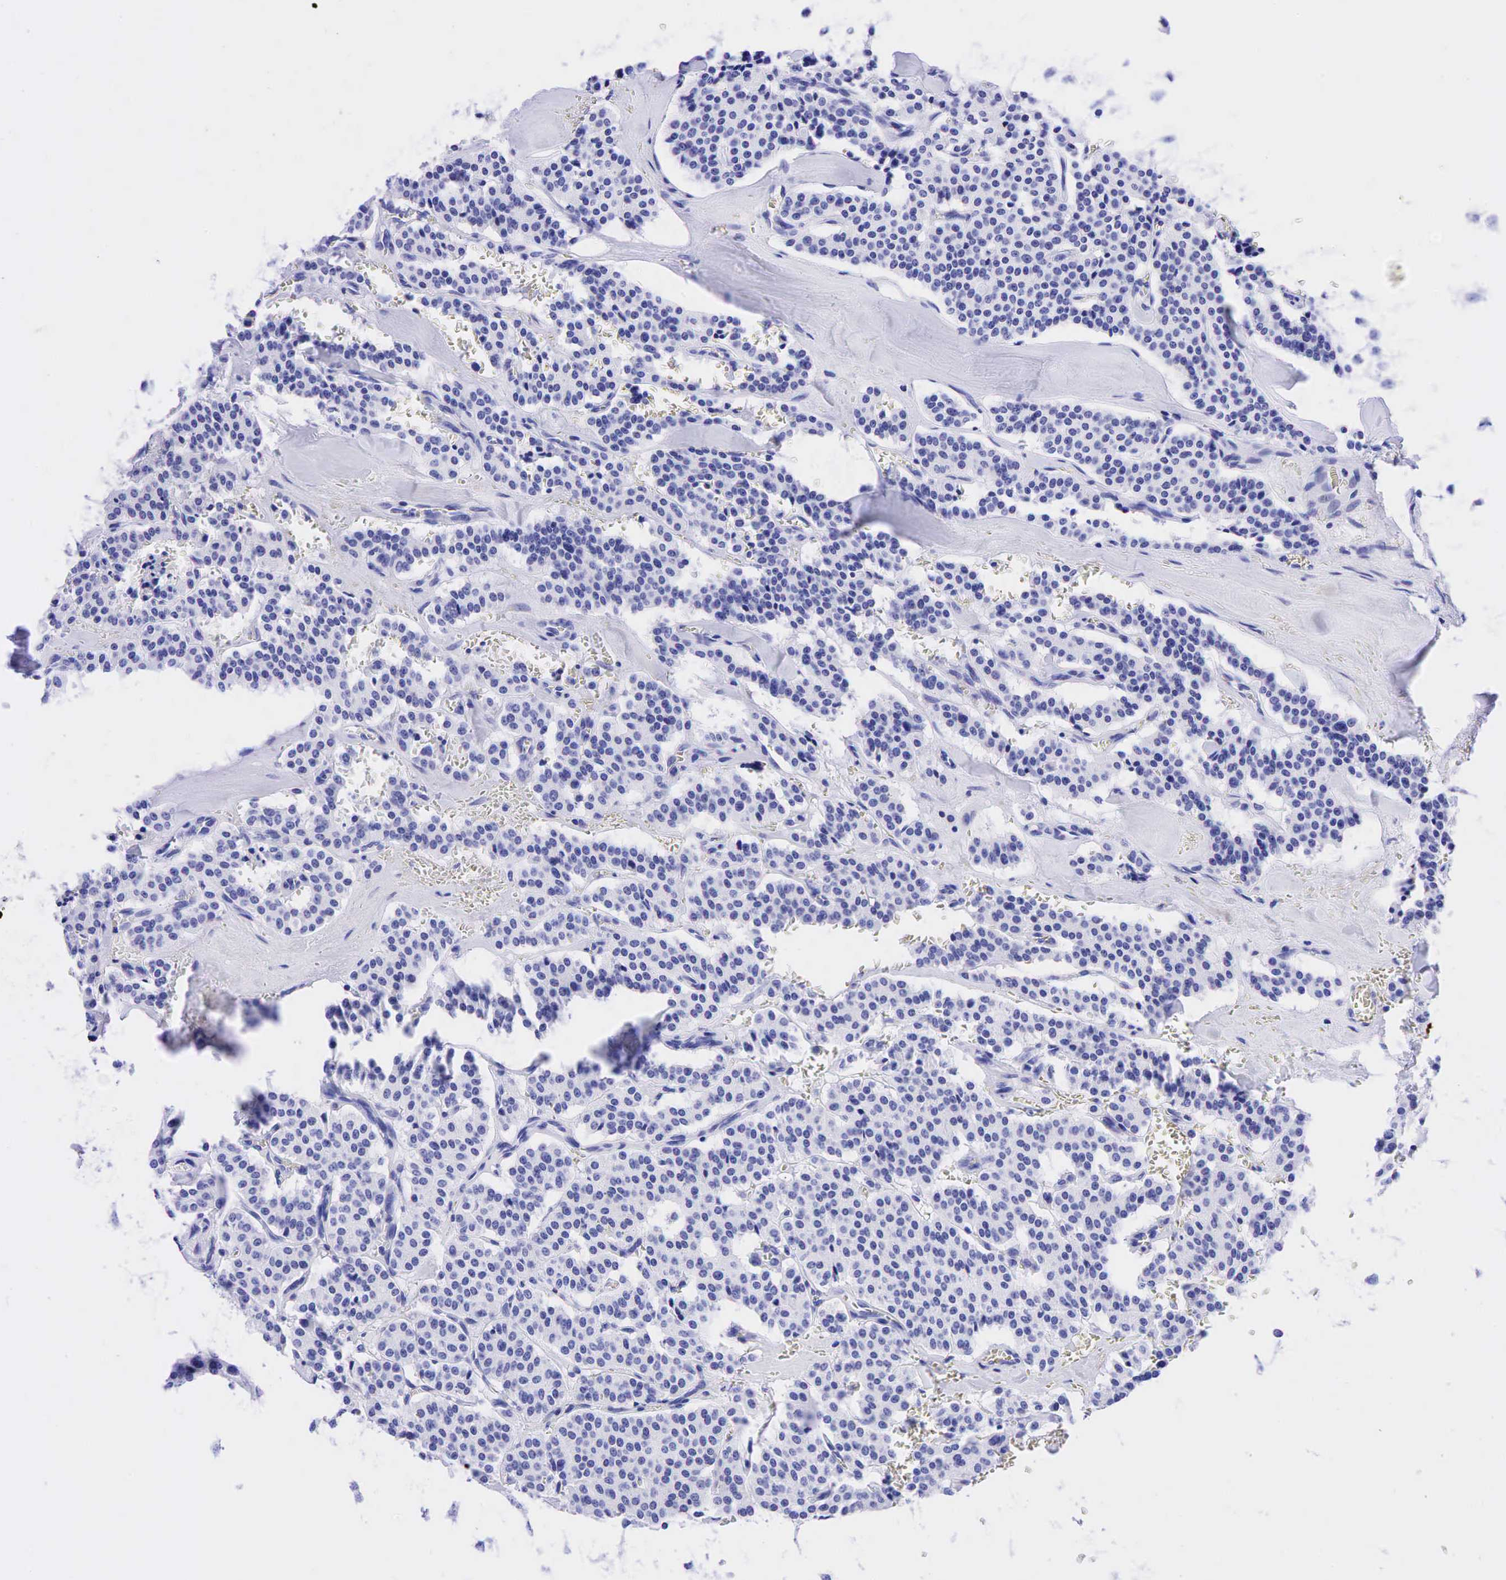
{"staining": {"intensity": "negative", "quantity": "none", "location": "none"}, "tissue": "carcinoid", "cell_type": "Tumor cells", "image_type": "cancer", "snomed": [{"axis": "morphology", "description": "Carcinoid, malignant, NOS"}, {"axis": "topography", "description": "Bronchus"}], "caption": "DAB (3,3'-diaminobenzidine) immunohistochemical staining of malignant carcinoid displays no significant expression in tumor cells.", "gene": "CEACAM5", "patient": {"sex": "male", "age": 55}}